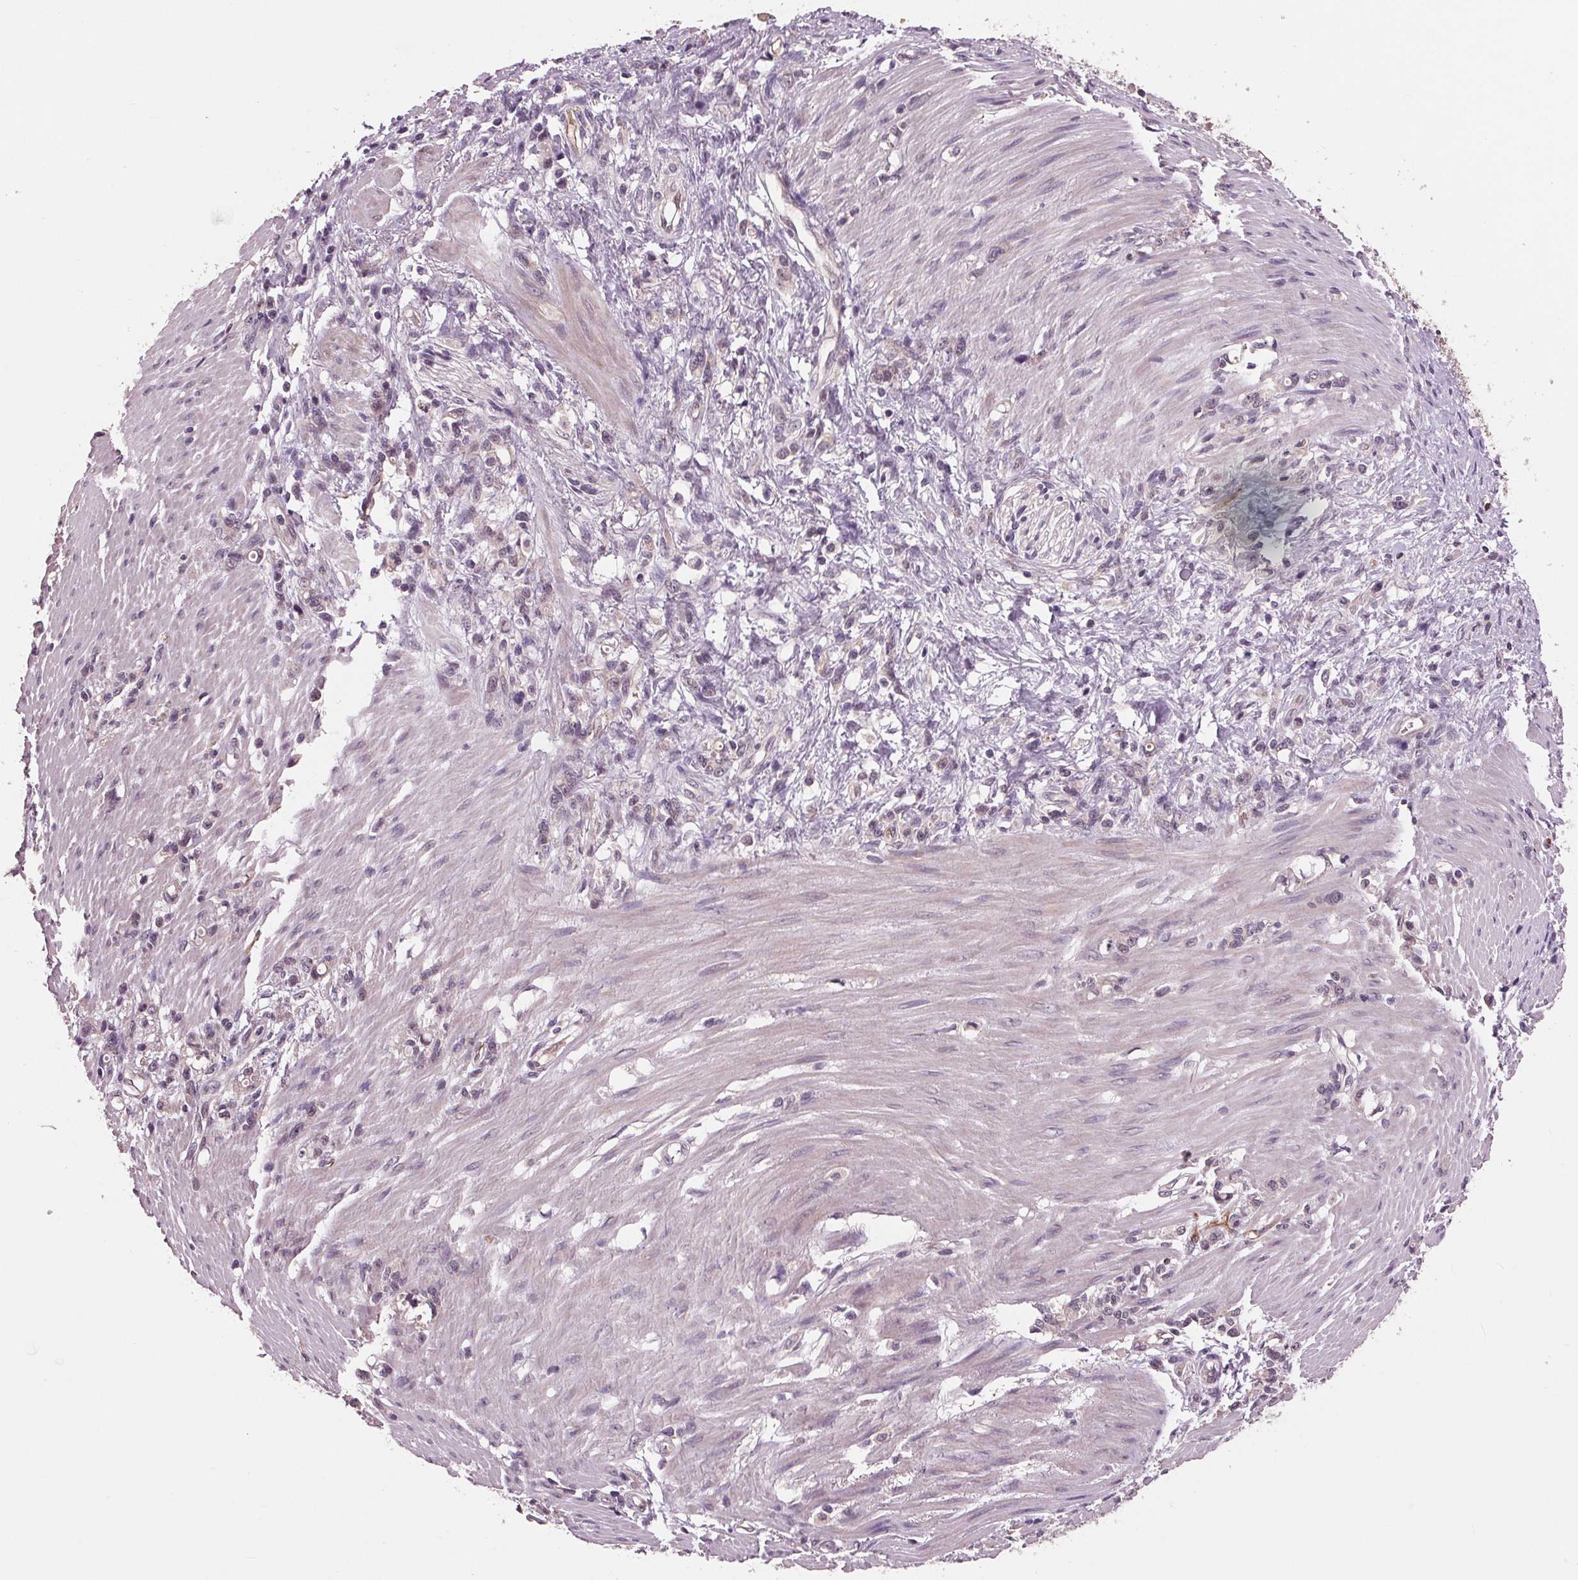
{"staining": {"intensity": "negative", "quantity": "none", "location": "none"}, "tissue": "stomach cancer", "cell_type": "Tumor cells", "image_type": "cancer", "snomed": [{"axis": "morphology", "description": "Adenocarcinoma, NOS"}, {"axis": "topography", "description": "Stomach"}], "caption": "Tumor cells show no significant protein expression in stomach cancer.", "gene": "MAPK8", "patient": {"sex": "female", "age": 84}}